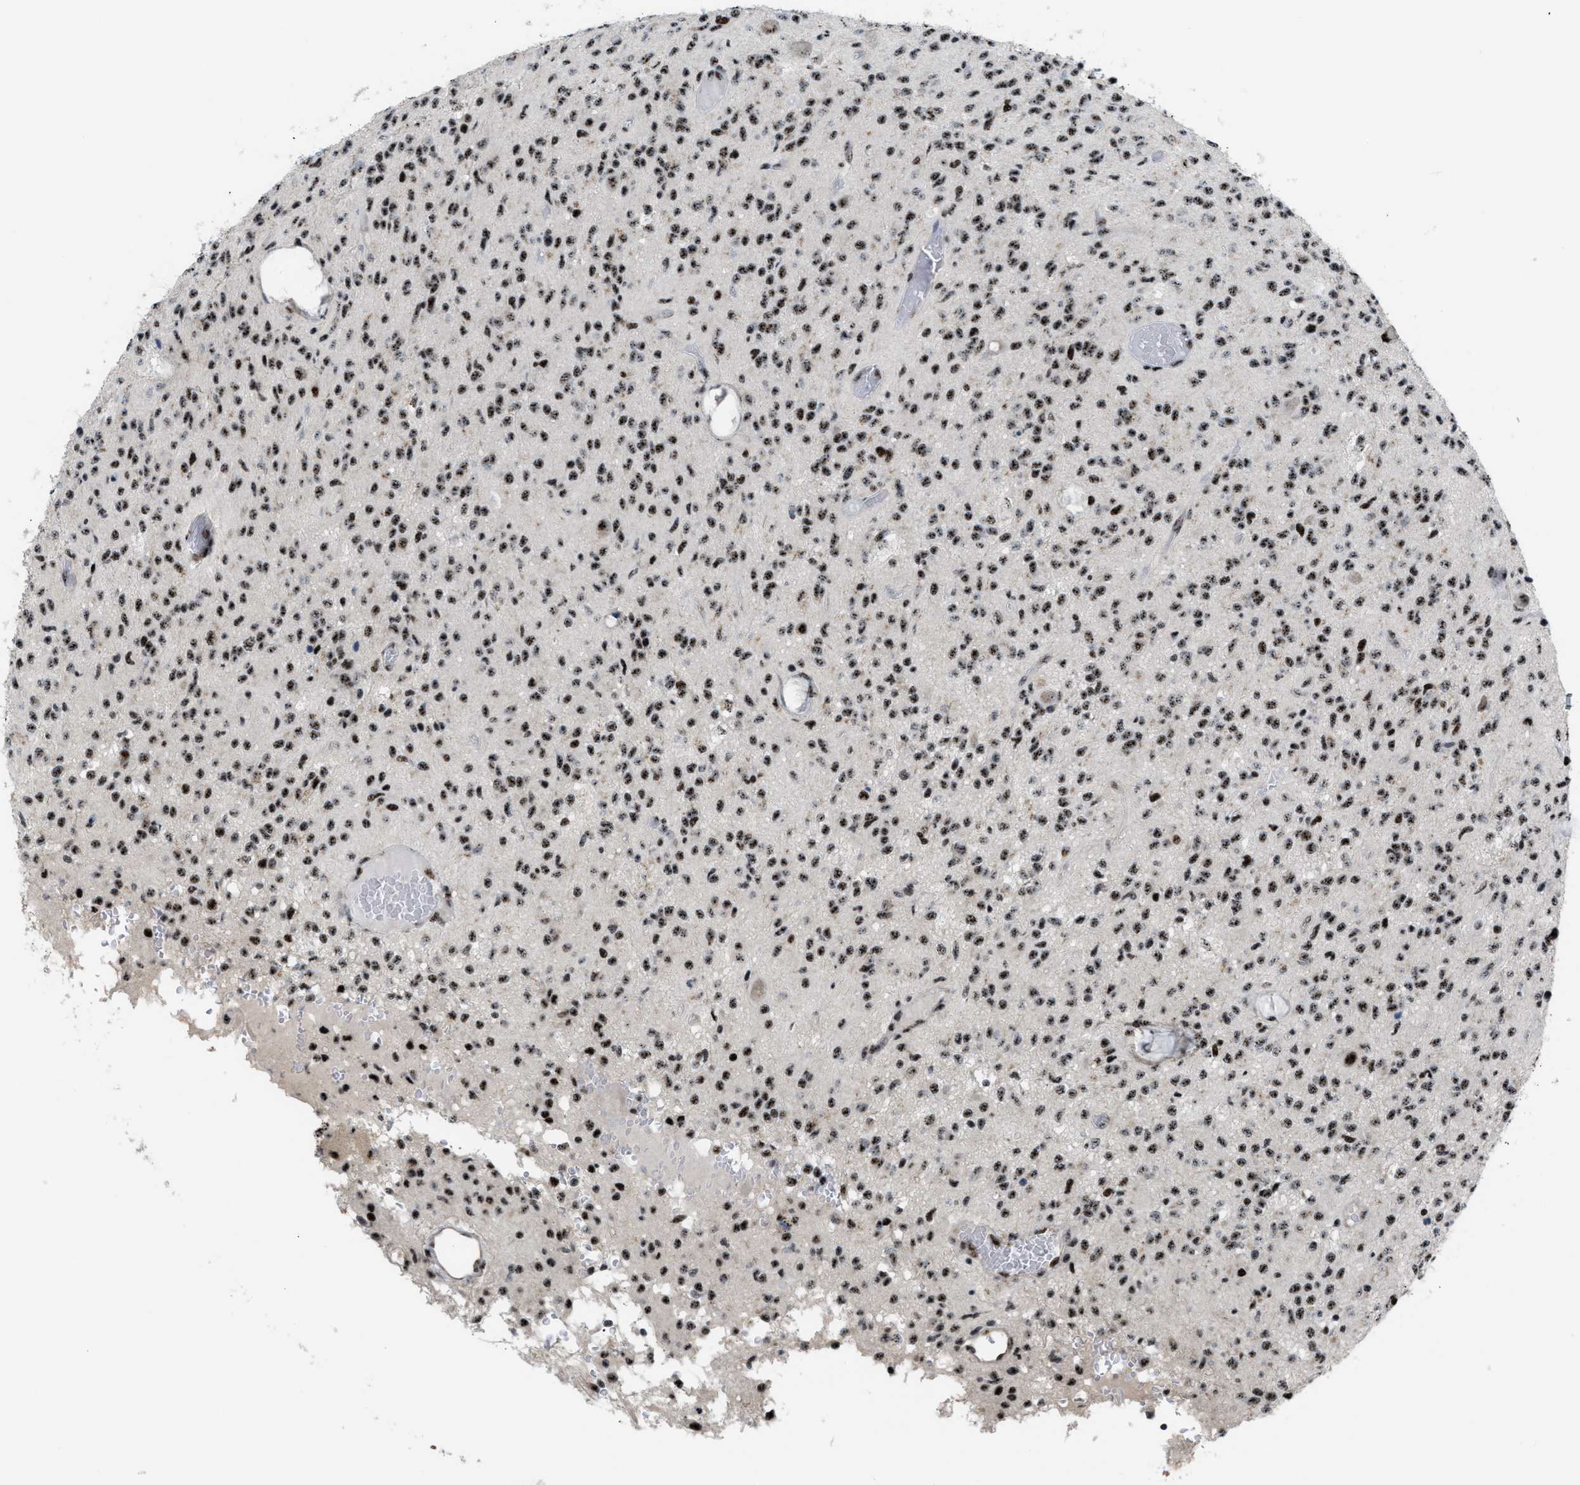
{"staining": {"intensity": "strong", "quantity": ">75%", "location": "nuclear"}, "tissue": "glioma", "cell_type": "Tumor cells", "image_type": "cancer", "snomed": [{"axis": "morphology", "description": "Glioma, malignant, High grade"}, {"axis": "topography", "description": "Brain"}], "caption": "Malignant glioma (high-grade) stained with immunohistochemistry (IHC) demonstrates strong nuclear staining in approximately >75% of tumor cells. (DAB (3,3'-diaminobenzidine) IHC with brightfield microscopy, high magnification).", "gene": "CDR2", "patient": {"sex": "female", "age": 59}}